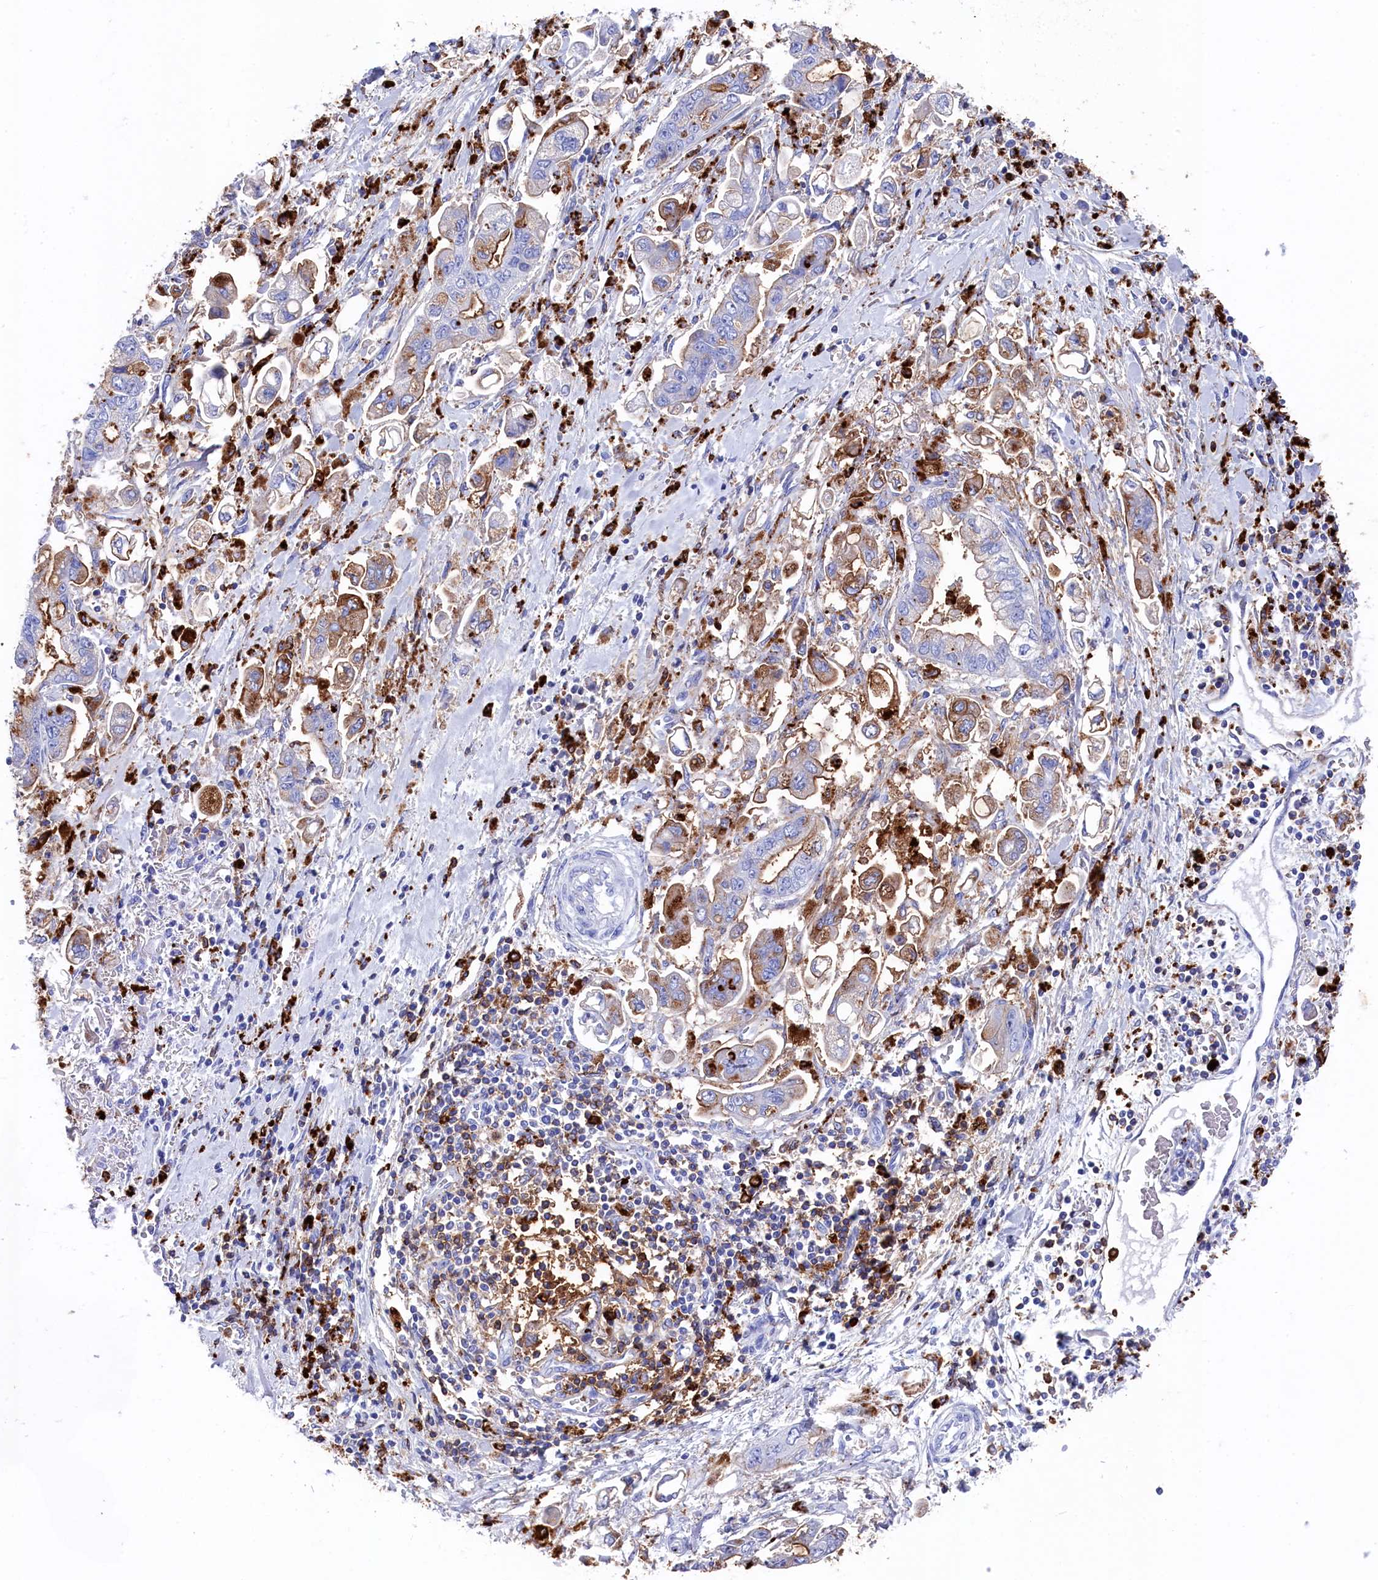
{"staining": {"intensity": "moderate", "quantity": "25%-75%", "location": "cytoplasmic/membranous"}, "tissue": "stomach cancer", "cell_type": "Tumor cells", "image_type": "cancer", "snomed": [{"axis": "morphology", "description": "Adenocarcinoma, NOS"}, {"axis": "topography", "description": "Stomach"}], "caption": "IHC micrograph of neoplastic tissue: stomach adenocarcinoma stained using immunohistochemistry (IHC) demonstrates medium levels of moderate protein expression localized specifically in the cytoplasmic/membranous of tumor cells, appearing as a cytoplasmic/membranous brown color.", "gene": "PLAC8", "patient": {"sex": "male", "age": 62}}